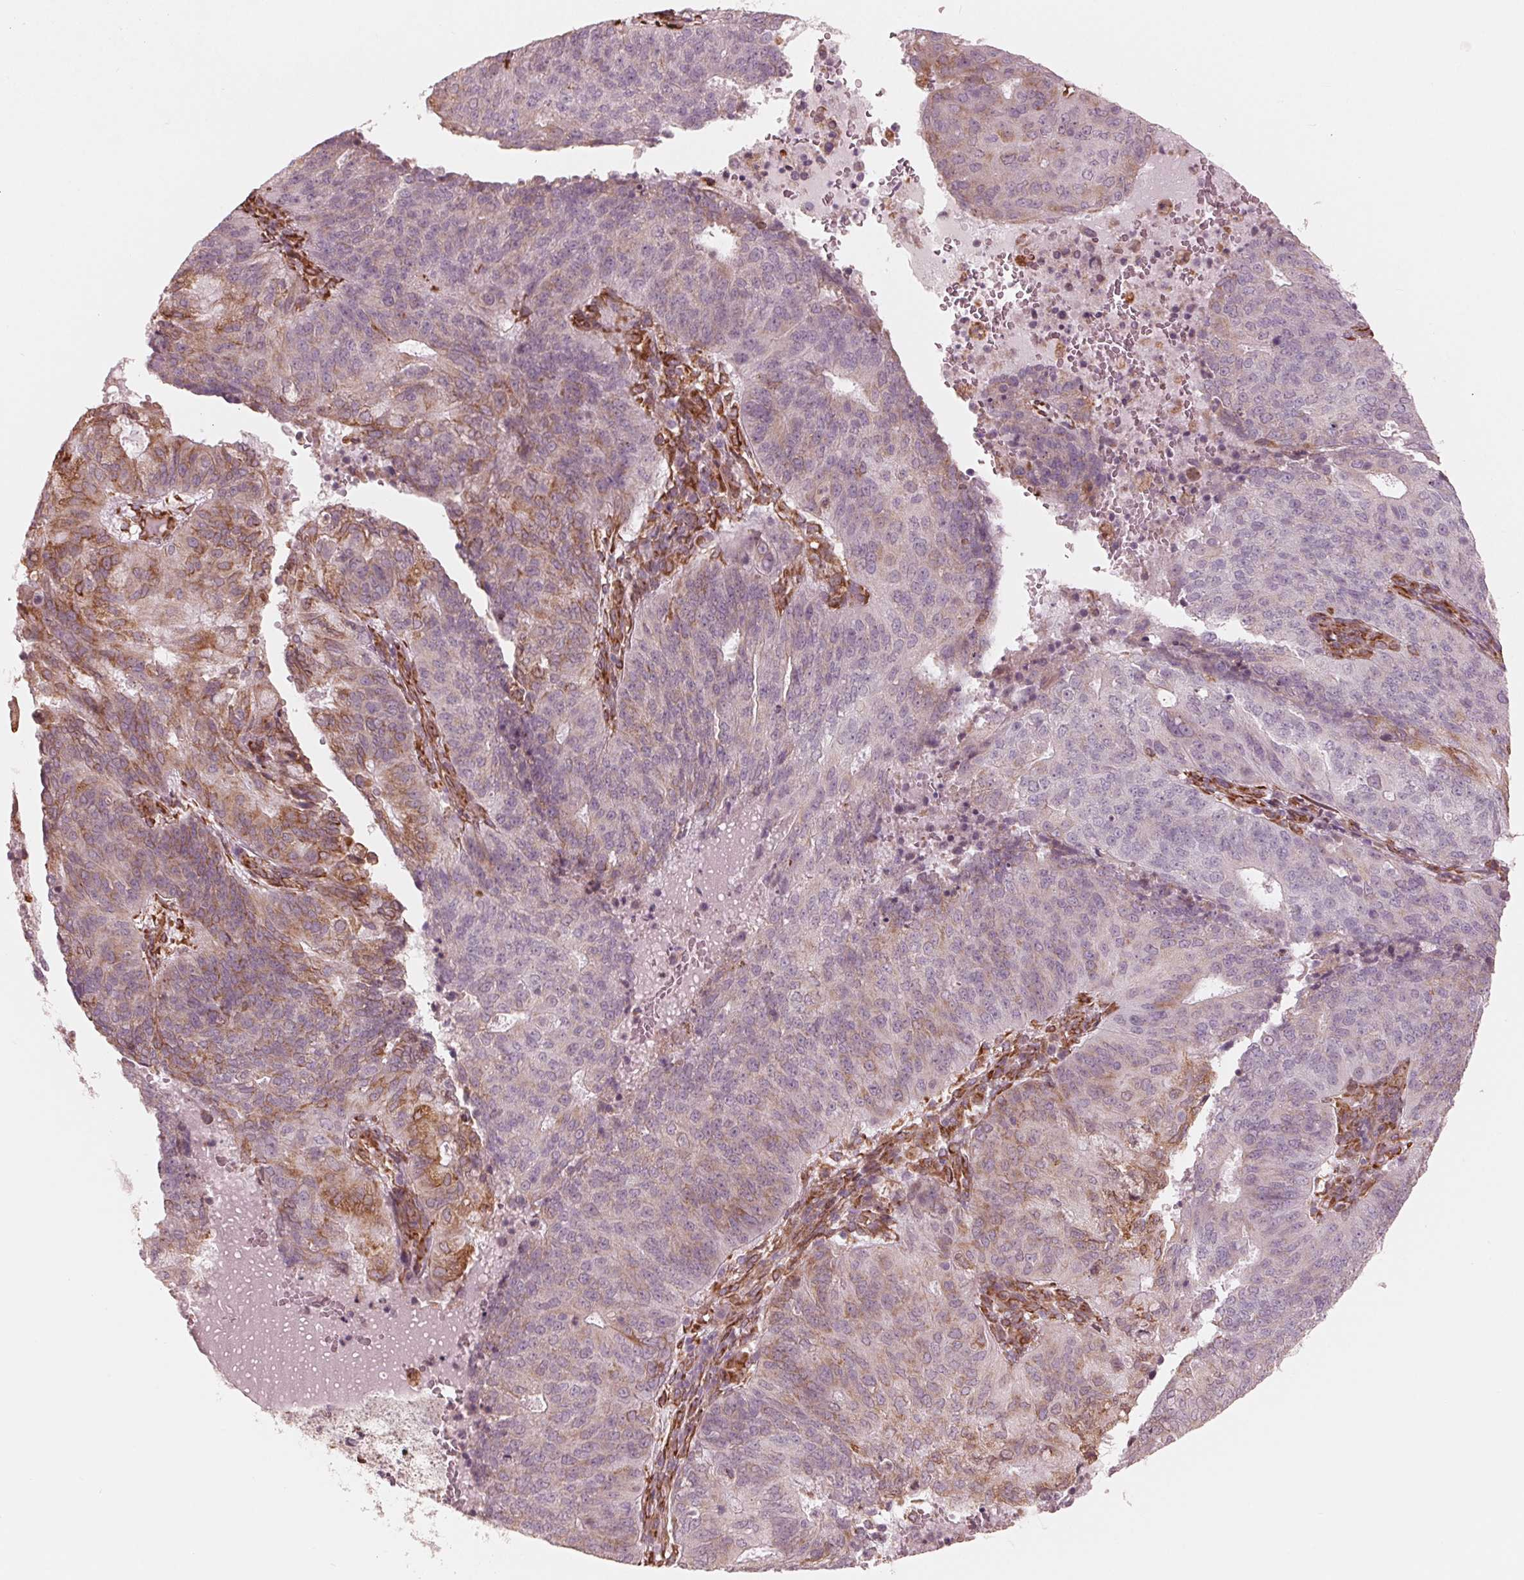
{"staining": {"intensity": "weak", "quantity": "25%-75%", "location": "cytoplasmic/membranous"}, "tissue": "endometrial cancer", "cell_type": "Tumor cells", "image_type": "cancer", "snomed": [{"axis": "morphology", "description": "Adenocarcinoma, NOS"}, {"axis": "topography", "description": "Endometrium"}], "caption": "A high-resolution image shows immunohistochemistry staining of adenocarcinoma (endometrial), which shows weak cytoplasmic/membranous expression in approximately 25%-75% of tumor cells.", "gene": "IKBIP", "patient": {"sex": "female", "age": 82}}